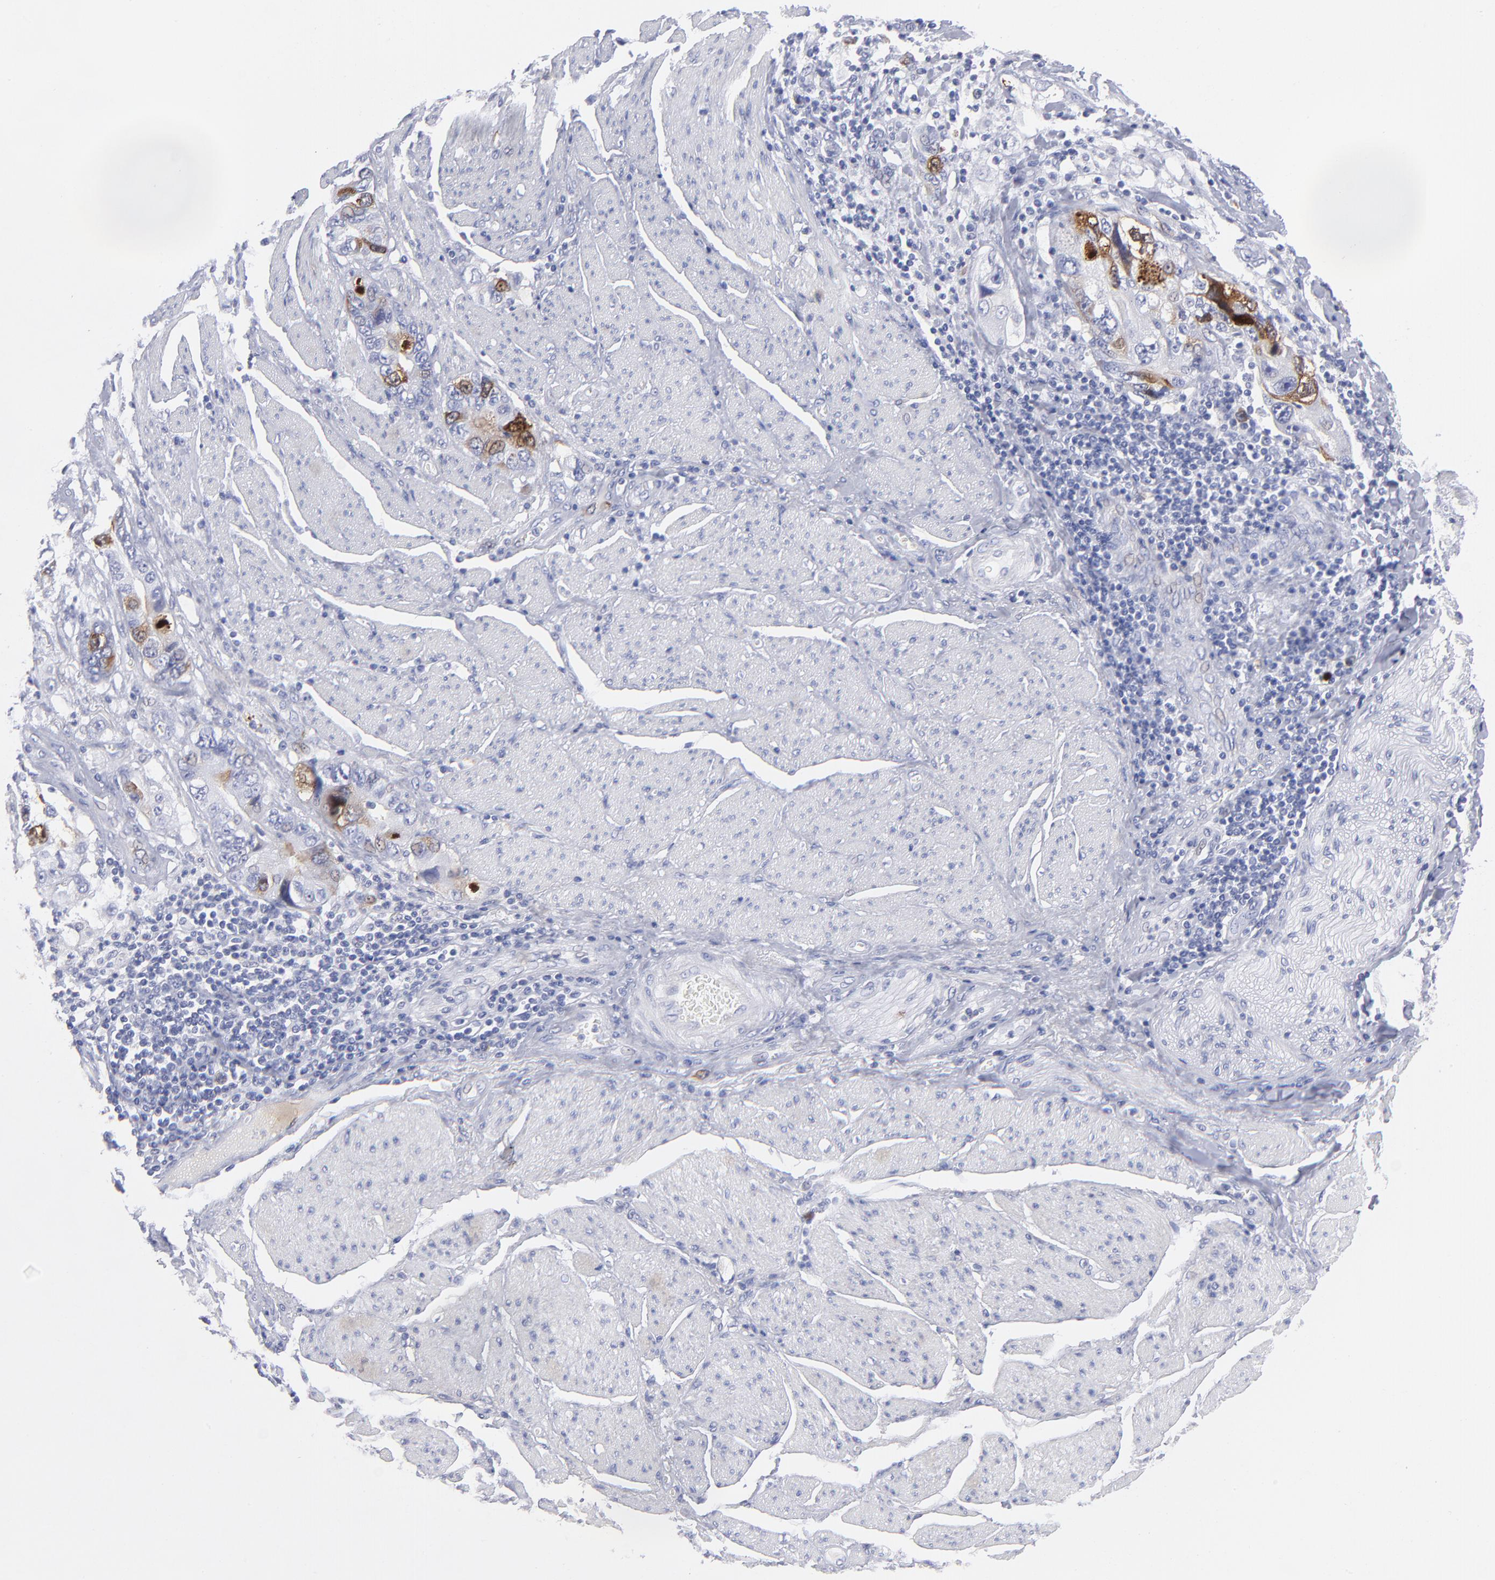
{"staining": {"intensity": "strong", "quantity": "<25%", "location": "cytoplasmic/membranous"}, "tissue": "stomach cancer", "cell_type": "Tumor cells", "image_type": "cancer", "snomed": [{"axis": "morphology", "description": "Adenocarcinoma, NOS"}, {"axis": "topography", "description": "Pancreas"}, {"axis": "topography", "description": "Stomach, upper"}], "caption": "Stomach adenocarcinoma tissue exhibits strong cytoplasmic/membranous staining in approximately <25% of tumor cells, visualized by immunohistochemistry.", "gene": "CCNB1", "patient": {"sex": "male", "age": 77}}